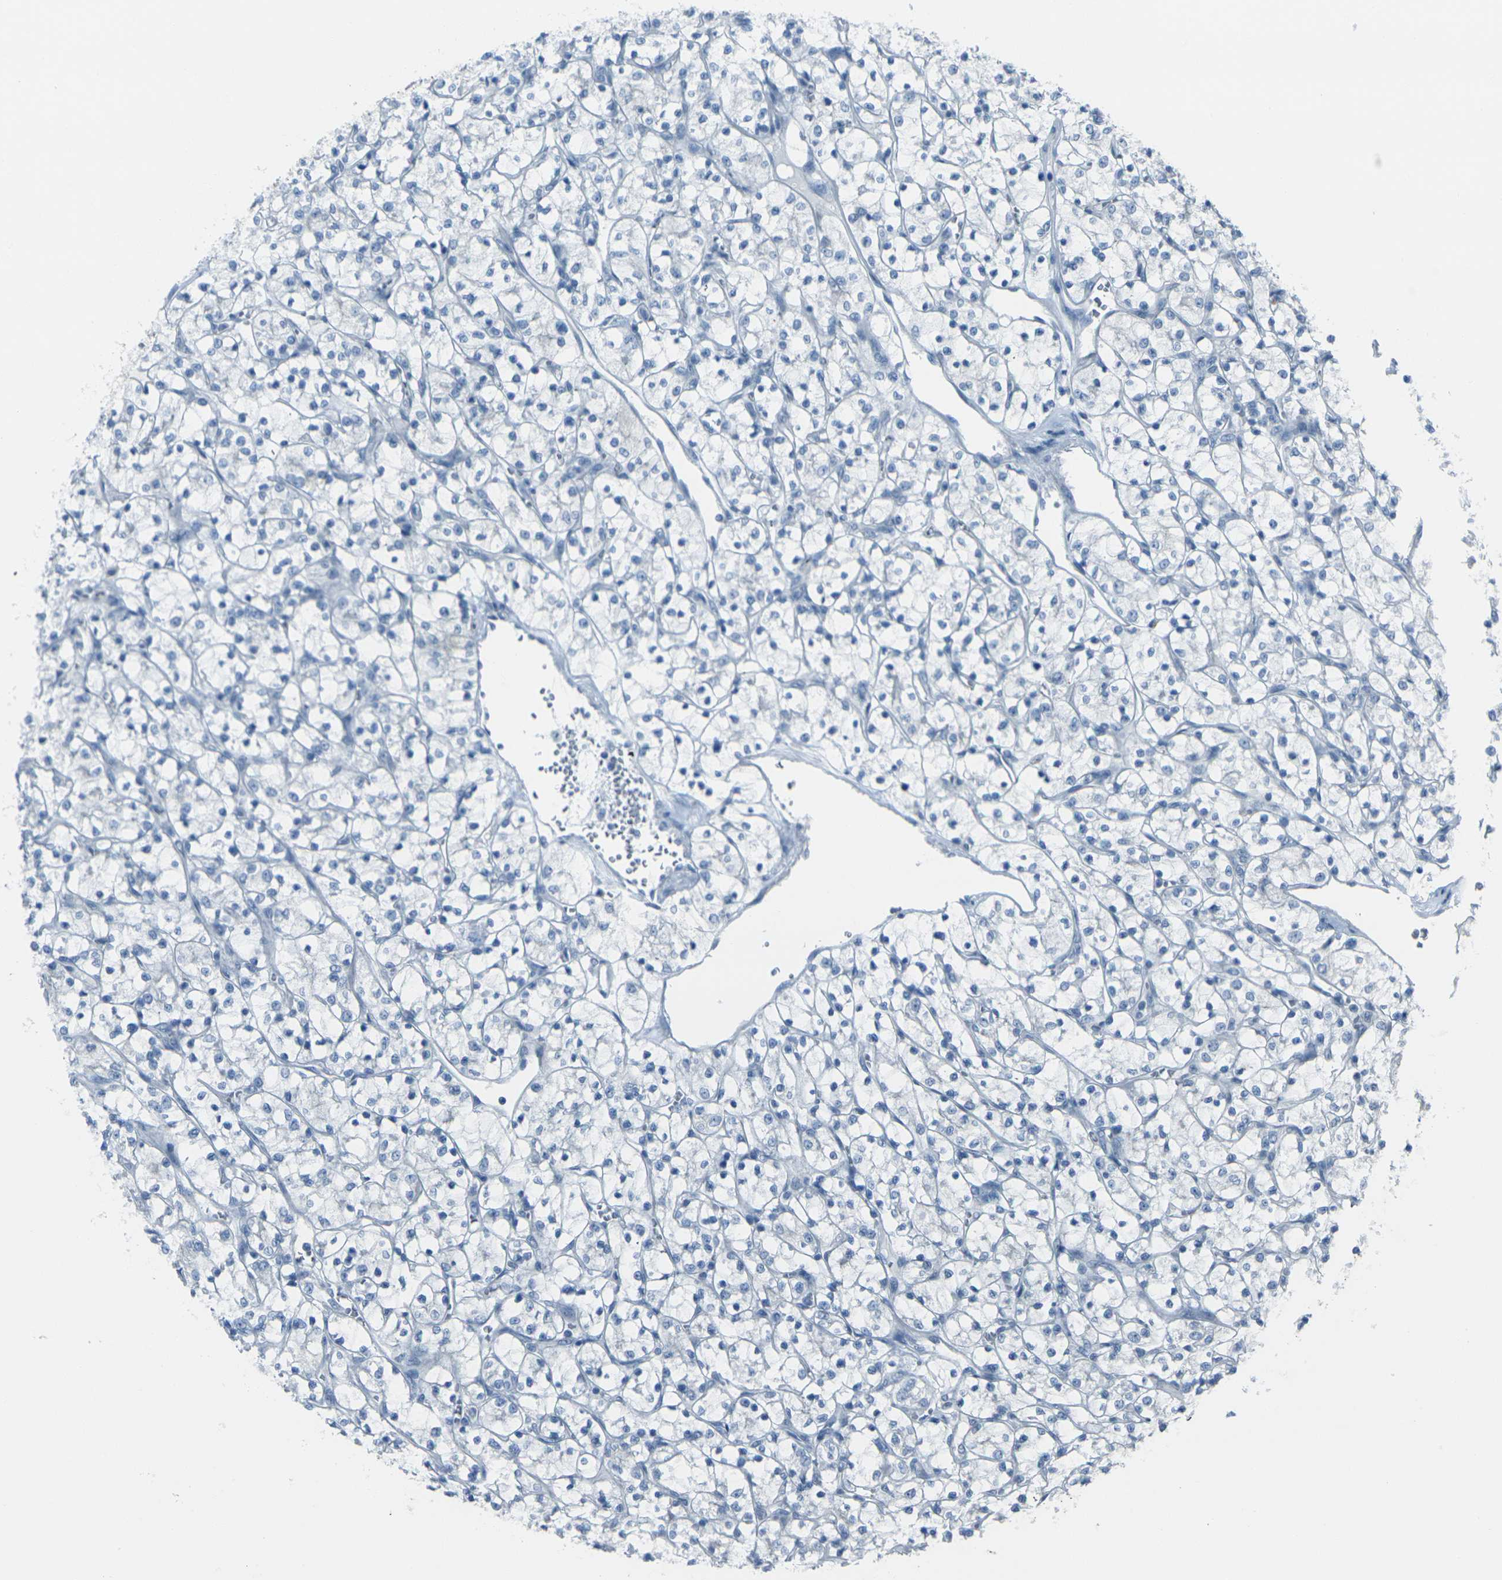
{"staining": {"intensity": "negative", "quantity": "none", "location": "none"}, "tissue": "renal cancer", "cell_type": "Tumor cells", "image_type": "cancer", "snomed": [{"axis": "morphology", "description": "Adenocarcinoma, NOS"}, {"axis": "topography", "description": "Kidney"}], "caption": "Immunohistochemistry micrograph of human renal cancer (adenocarcinoma) stained for a protein (brown), which demonstrates no positivity in tumor cells.", "gene": "ANKRD46", "patient": {"sex": "female", "age": 69}}